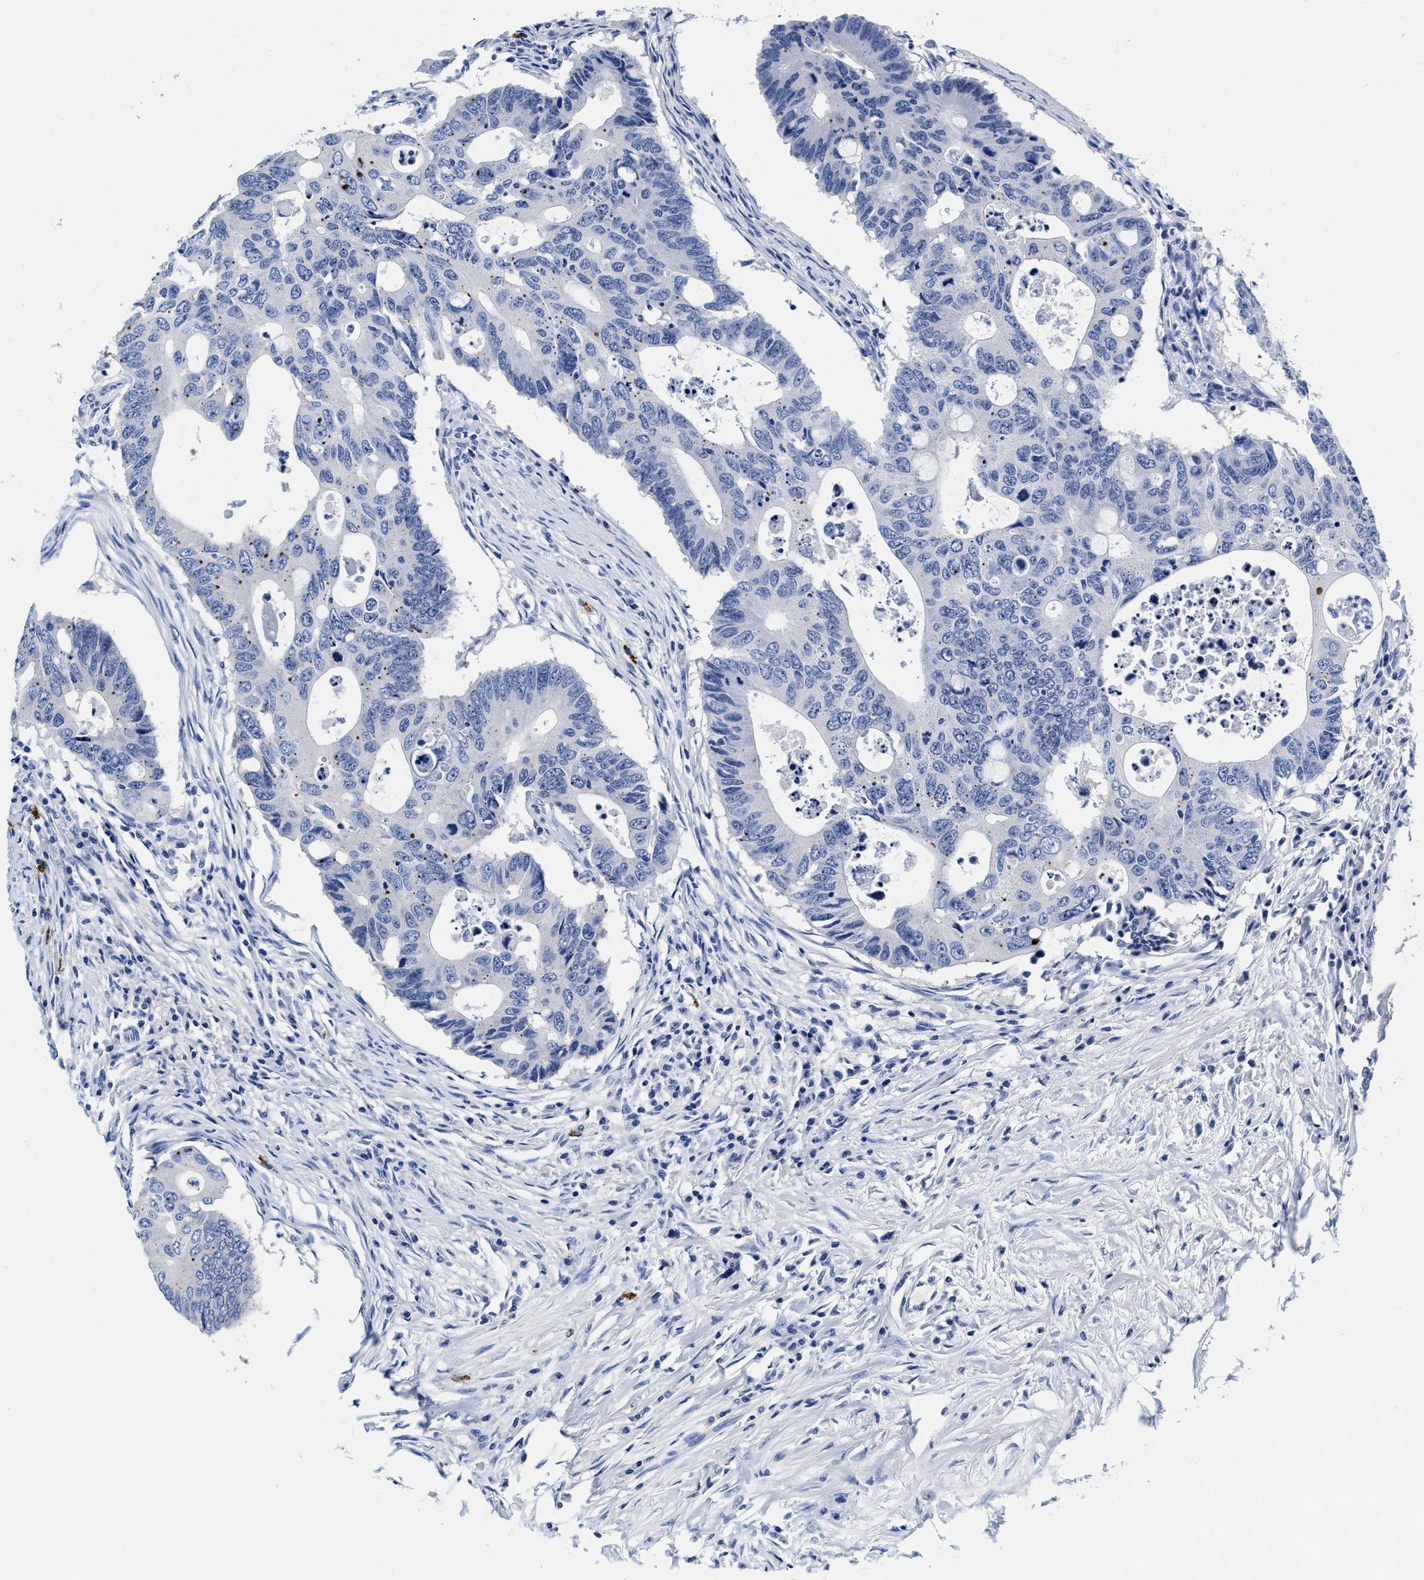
{"staining": {"intensity": "negative", "quantity": "none", "location": "none"}, "tissue": "colorectal cancer", "cell_type": "Tumor cells", "image_type": "cancer", "snomed": [{"axis": "morphology", "description": "Adenocarcinoma, NOS"}, {"axis": "topography", "description": "Colon"}], "caption": "IHC histopathology image of human colorectal cancer stained for a protein (brown), which demonstrates no staining in tumor cells.", "gene": "CER1", "patient": {"sex": "male", "age": 71}}